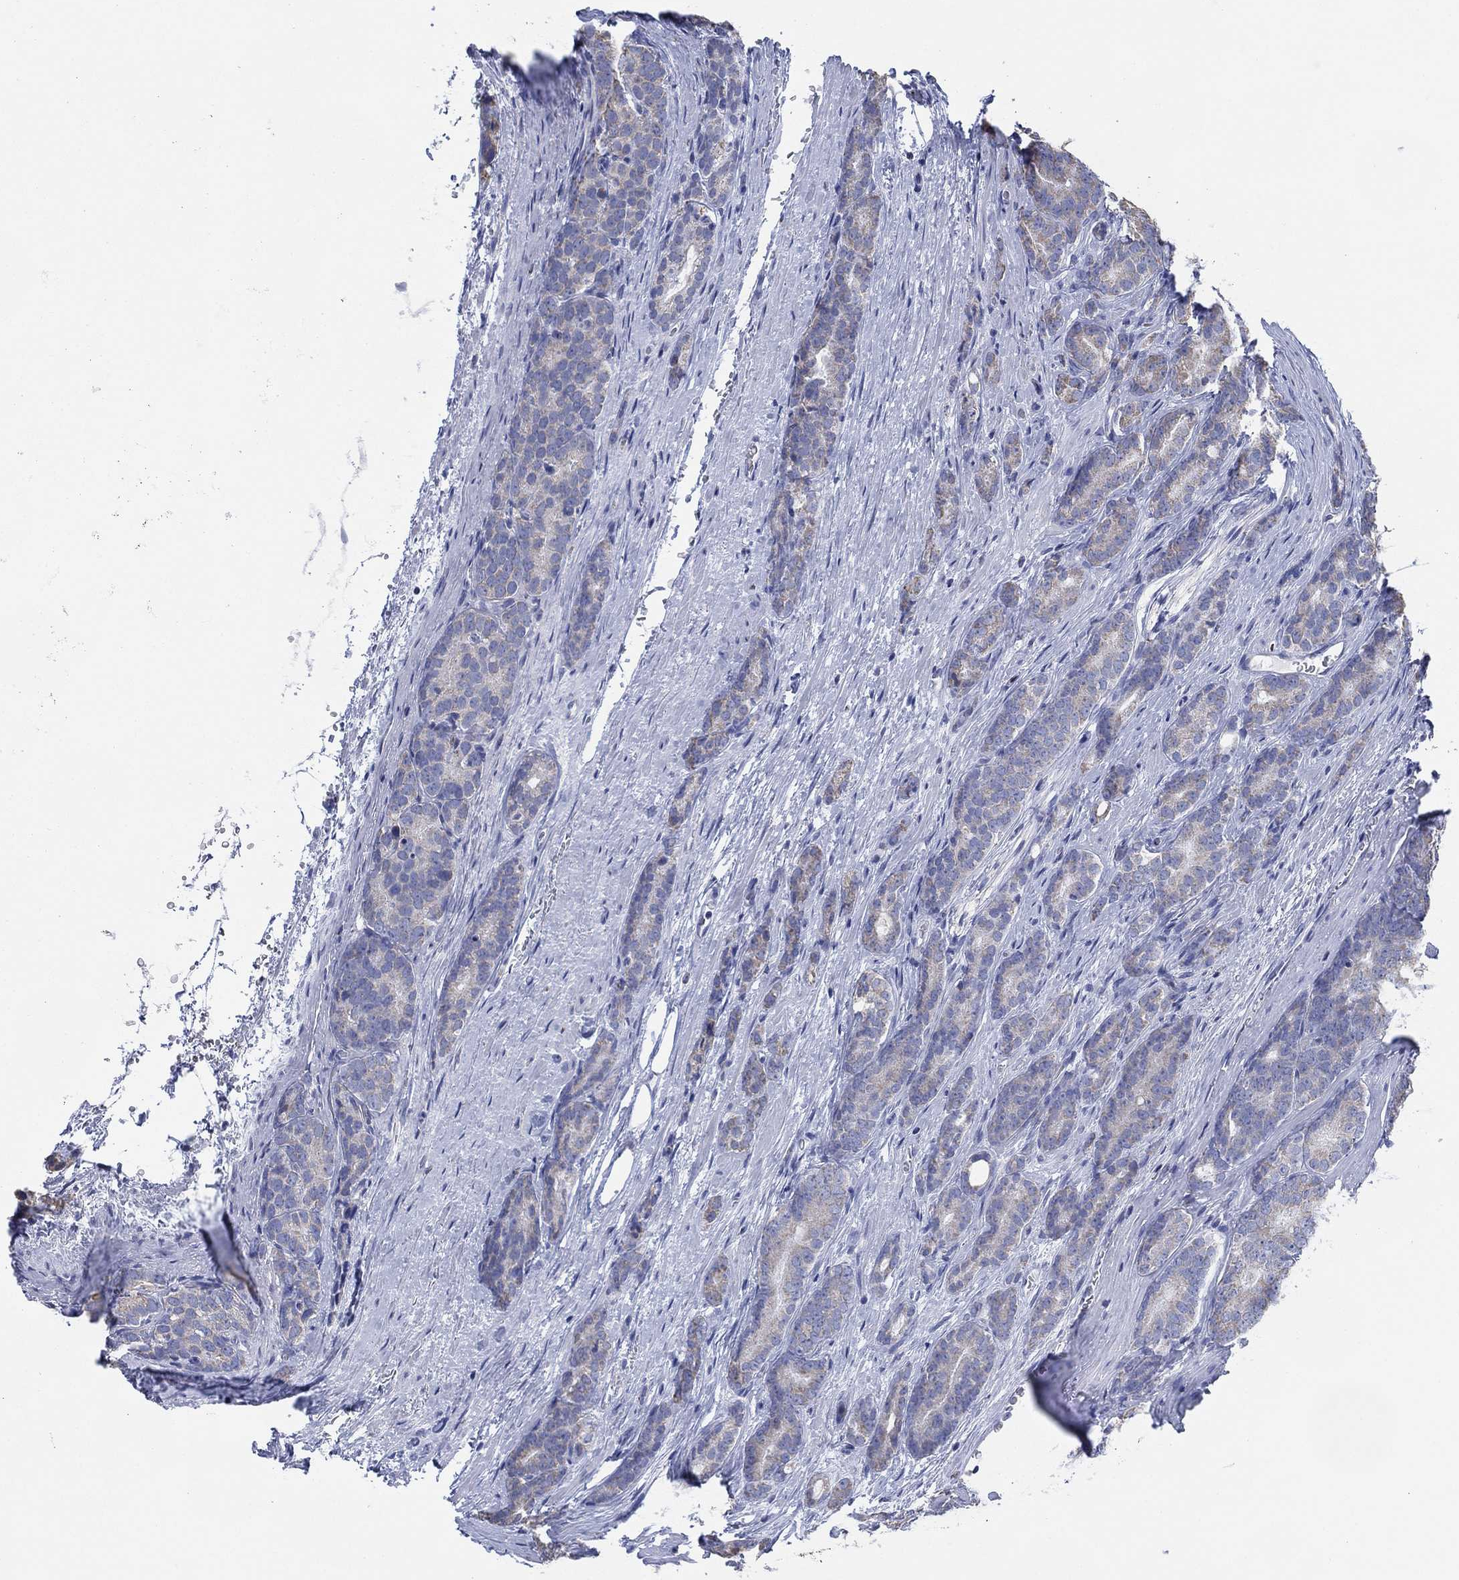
{"staining": {"intensity": "negative", "quantity": "none", "location": "none"}, "tissue": "prostate cancer", "cell_type": "Tumor cells", "image_type": "cancer", "snomed": [{"axis": "morphology", "description": "Adenocarcinoma, NOS"}, {"axis": "topography", "description": "Prostate"}], "caption": "Immunohistochemistry image of neoplastic tissue: human prostate cancer stained with DAB reveals no significant protein positivity in tumor cells.", "gene": "CFTR", "patient": {"sex": "male", "age": 71}}